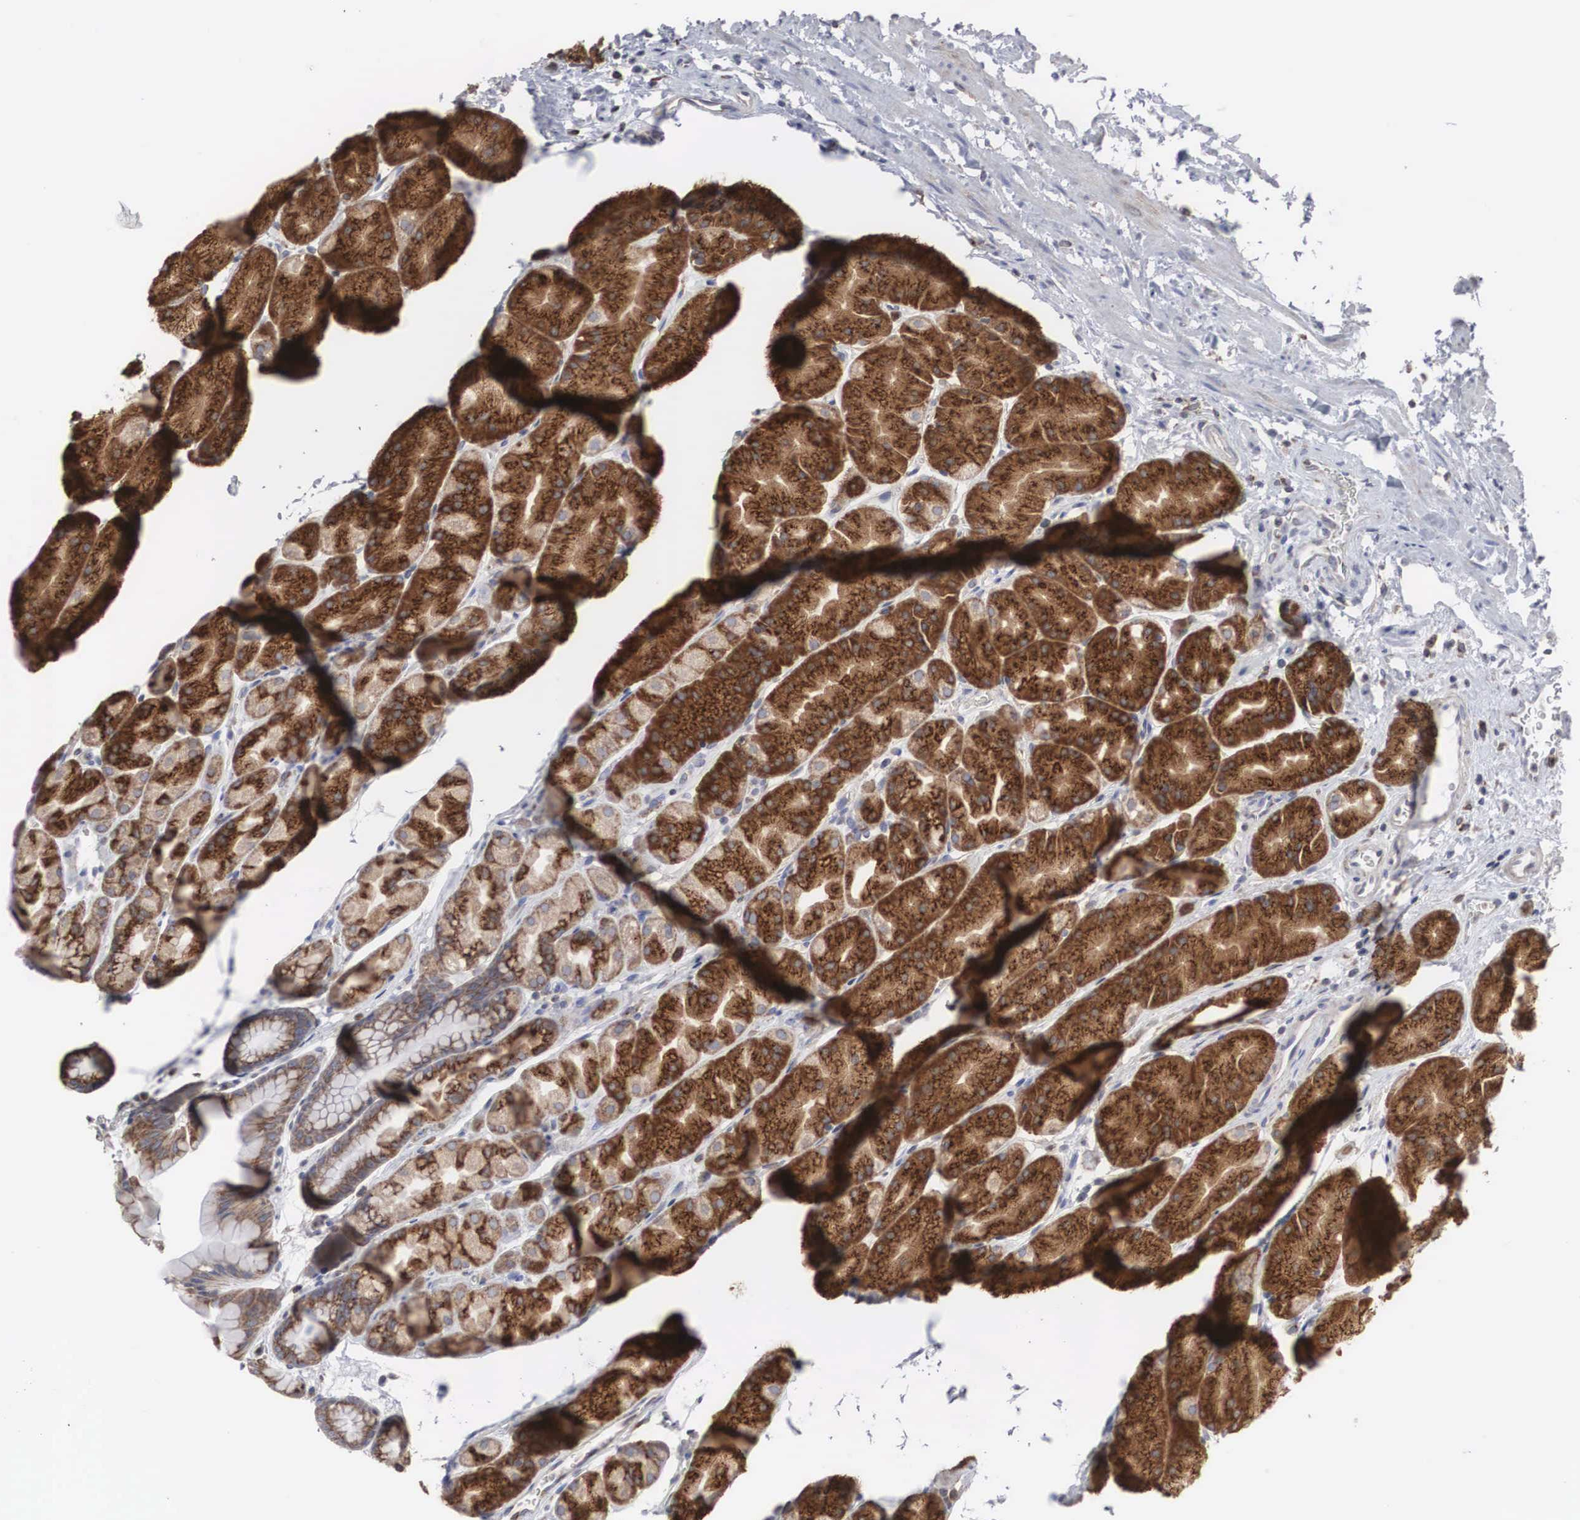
{"staining": {"intensity": "strong", "quantity": ">75%", "location": "cytoplasmic/membranous"}, "tissue": "stomach", "cell_type": "Glandular cells", "image_type": "normal", "snomed": [{"axis": "morphology", "description": "Adenocarcinoma, NOS"}, {"axis": "topography", "description": "Stomach, upper"}], "caption": "This is an image of immunohistochemistry (IHC) staining of benign stomach, which shows strong positivity in the cytoplasmic/membranous of glandular cells.", "gene": "CTAGE15", "patient": {"sex": "male", "age": 47}}